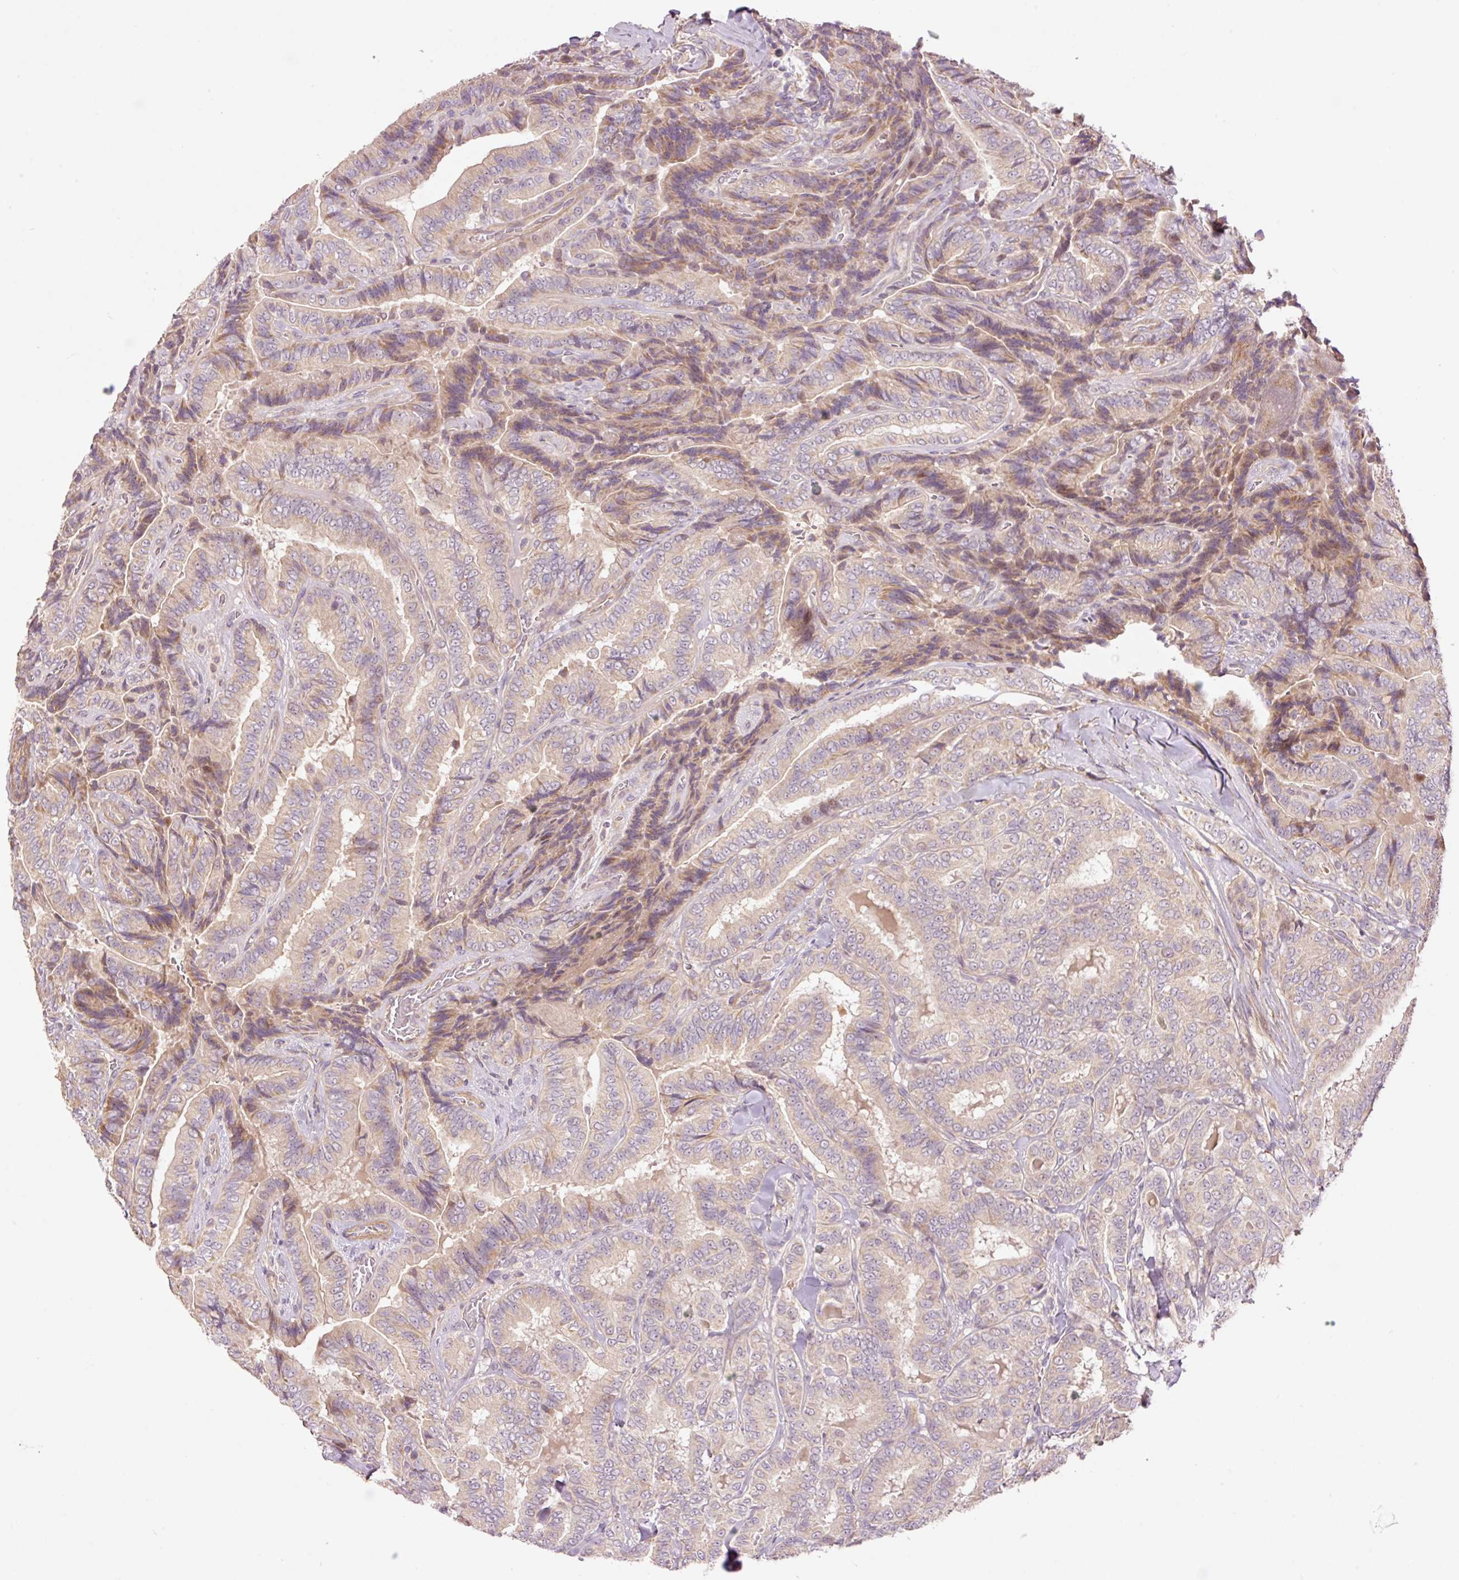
{"staining": {"intensity": "weak", "quantity": "<25%", "location": "cytoplasmic/membranous"}, "tissue": "thyroid cancer", "cell_type": "Tumor cells", "image_type": "cancer", "snomed": [{"axis": "morphology", "description": "Papillary adenocarcinoma, NOS"}, {"axis": "topography", "description": "Thyroid gland"}], "caption": "Immunohistochemical staining of human thyroid cancer shows no significant expression in tumor cells.", "gene": "SLC29A3", "patient": {"sex": "male", "age": 61}}